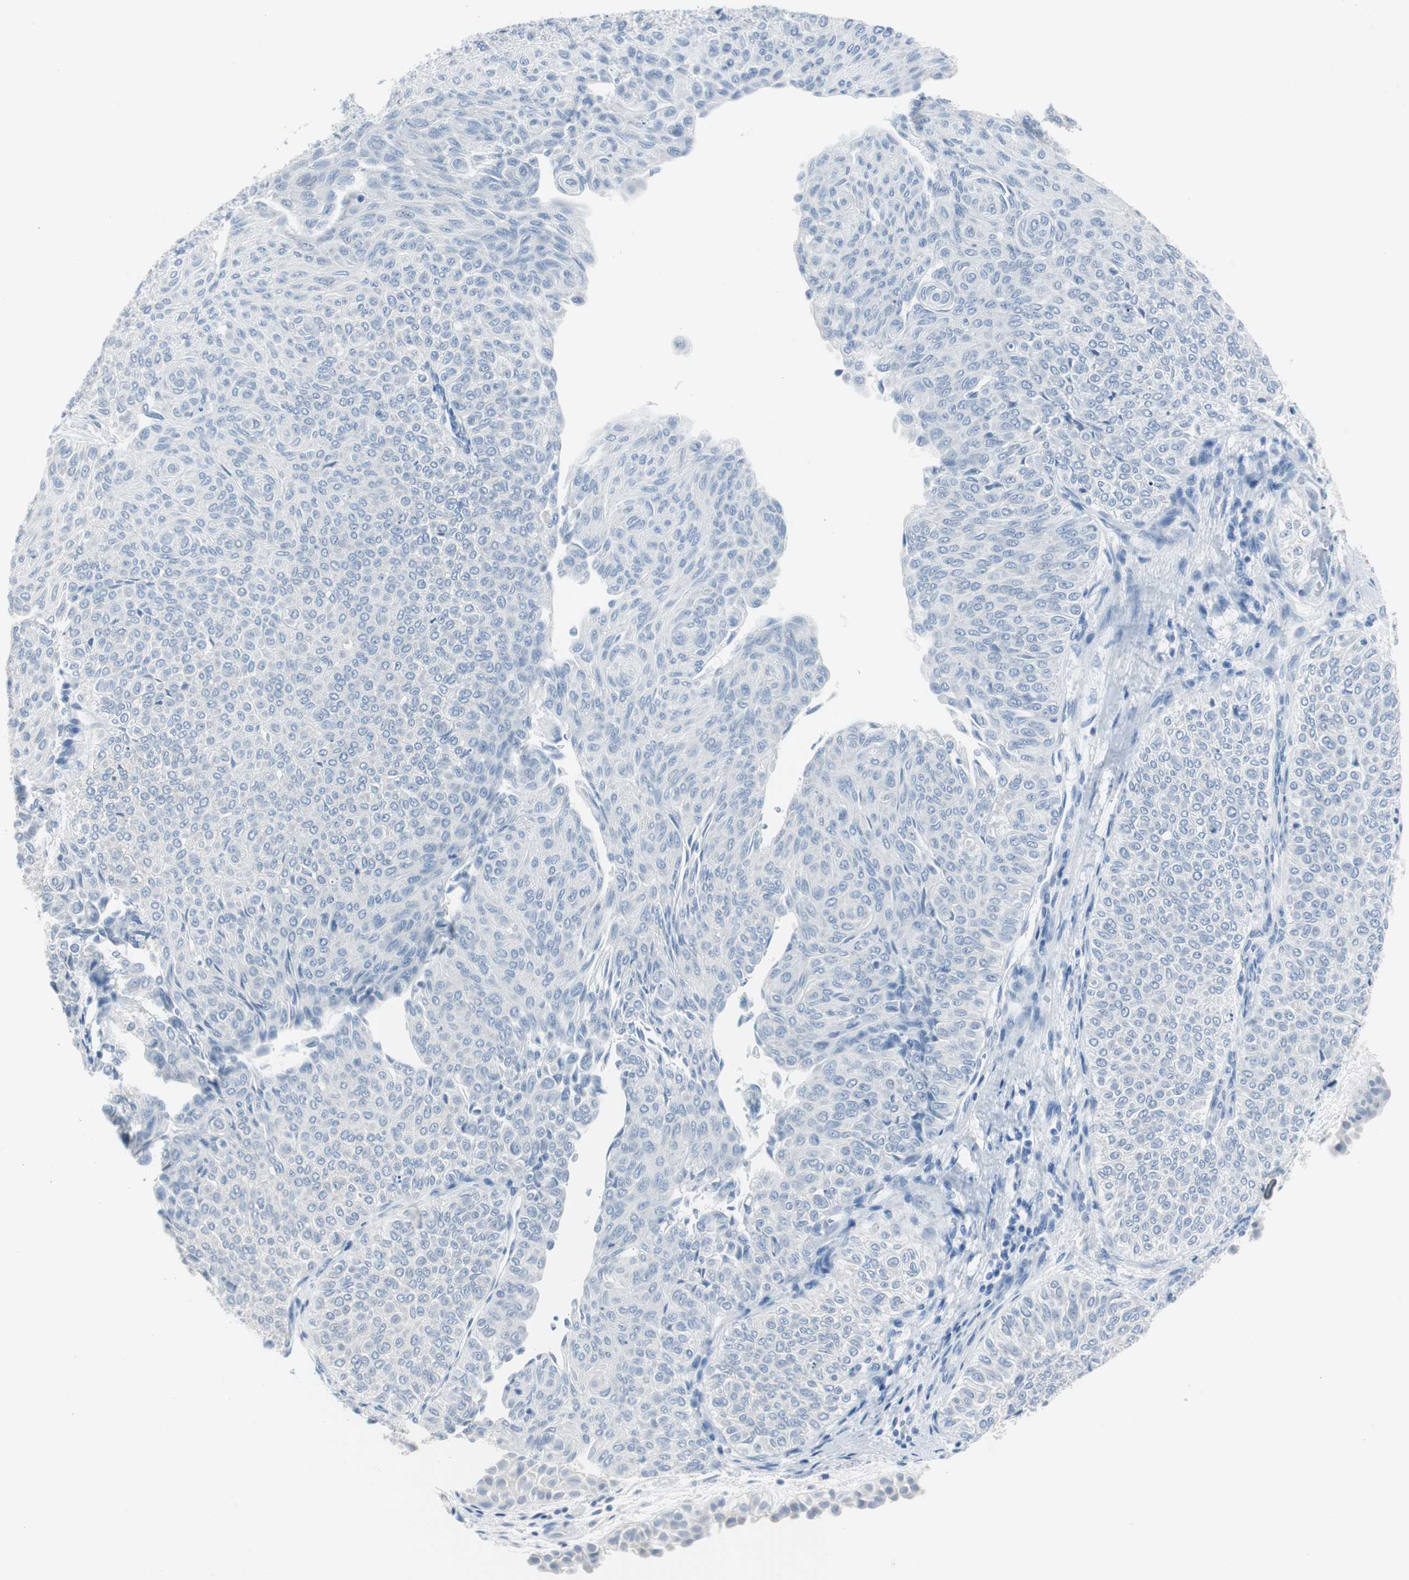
{"staining": {"intensity": "negative", "quantity": "none", "location": "none"}, "tissue": "urothelial cancer", "cell_type": "Tumor cells", "image_type": "cancer", "snomed": [{"axis": "morphology", "description": "Urothelial carcinoma, Low grade"}, {"axis": "topography", "description": "Urinary bladder"}], "caption": "Immunohistochemistry (IHC) of human low-grade urothelial carcinoma shows no expression in tumor cells.", "gene": "S100A7", "patient": {"sex": "male", "age": 78}}